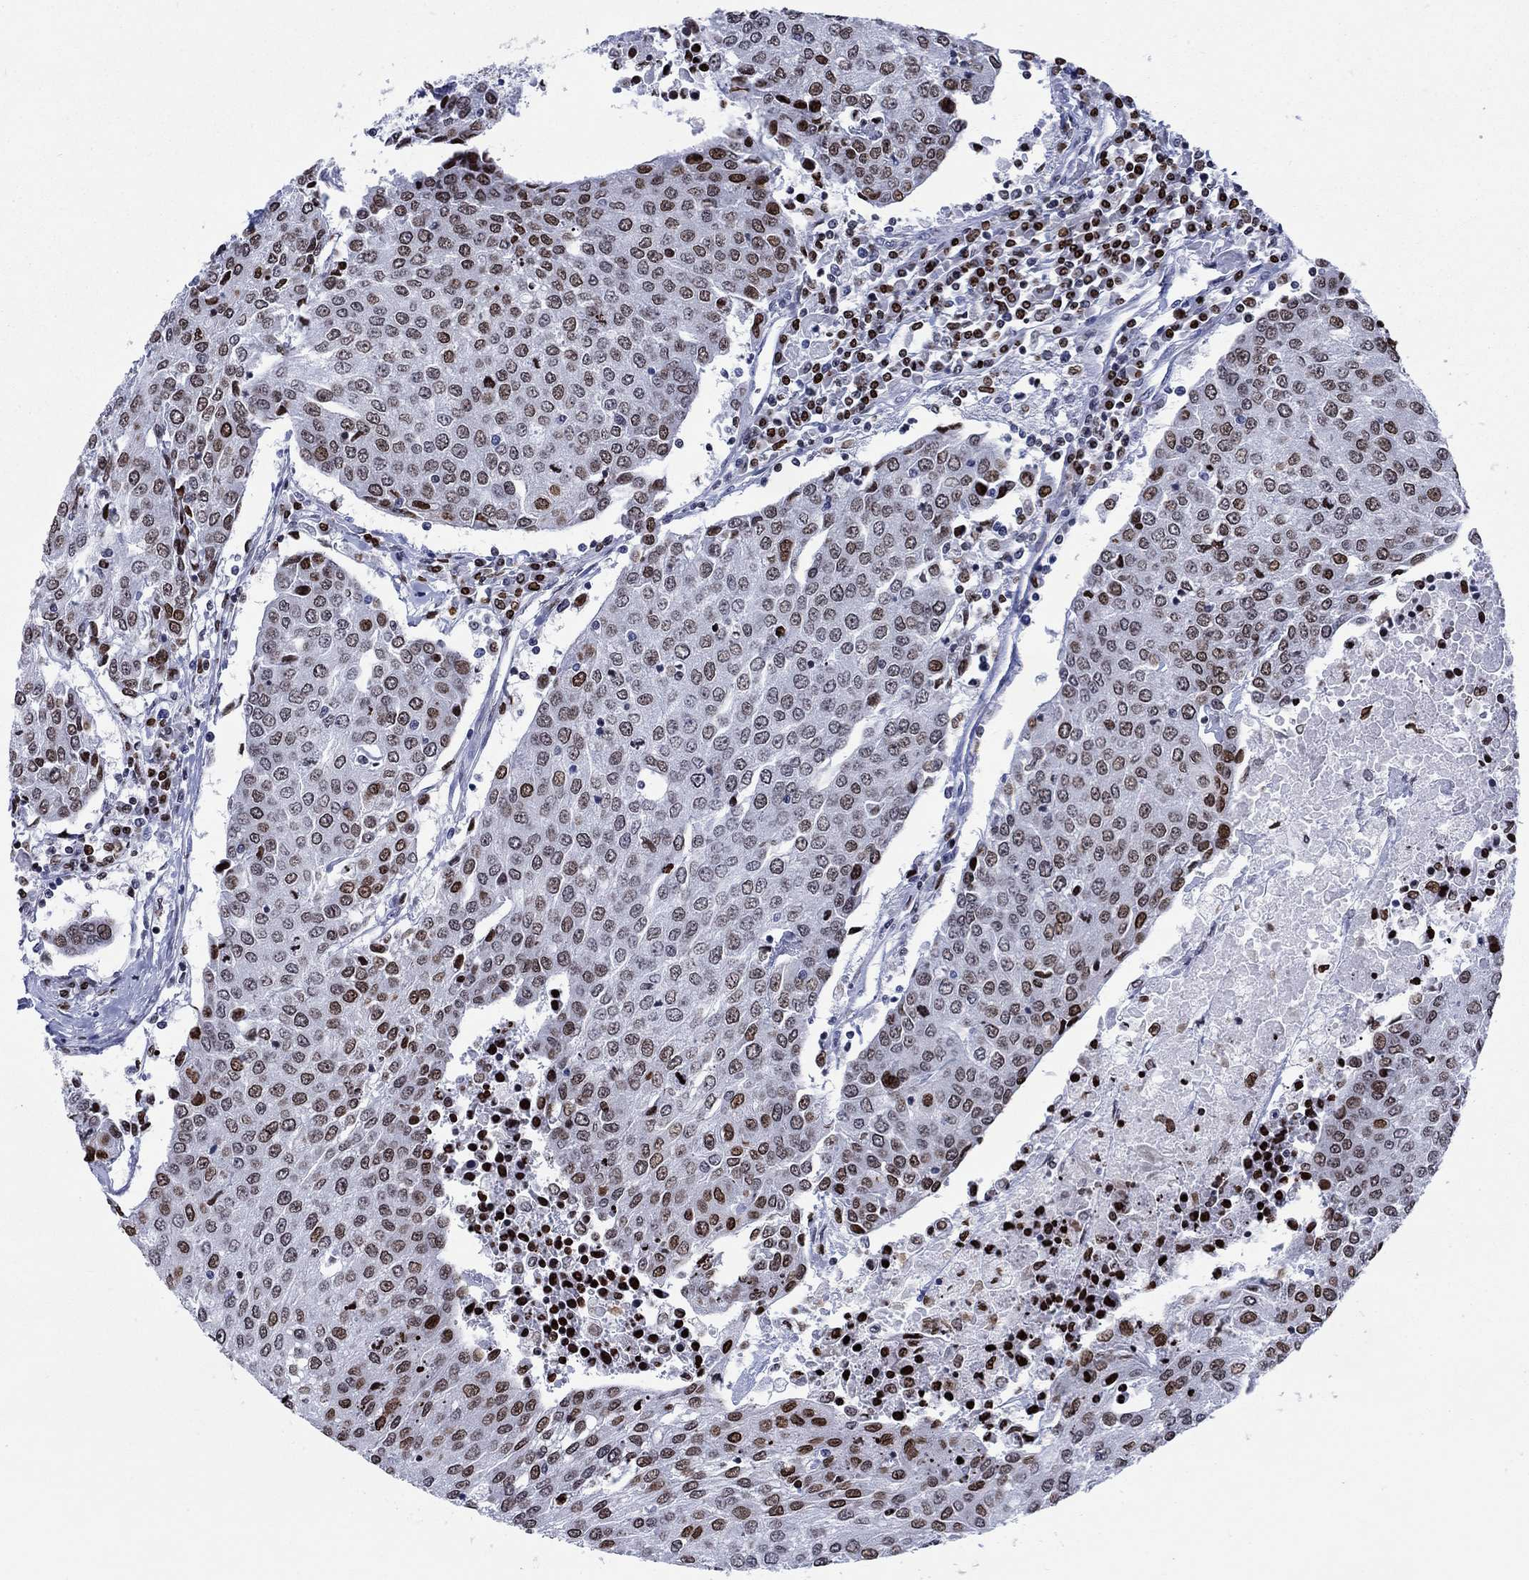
{"staining": {"intensity": "strong", "quantity": "25%-75%", "location": "nuclear"}, "tissue": "urothelial cancer", "cell_type": "Tumor cells", "image_type": "cancer", "snomed": [{"axis": "morphology", "description": "Urothelial carcinoma, High grade"}, {"axis": "topography", "description": "Urinary bladder"}], "caption": "Brown immunohistochemical staining in urothelial cancer shows strong nuclear positivity in about 25%-75% of tumor cells.", "gene": "HMGA1", "patient": {"sex": "female", "age": 85}}